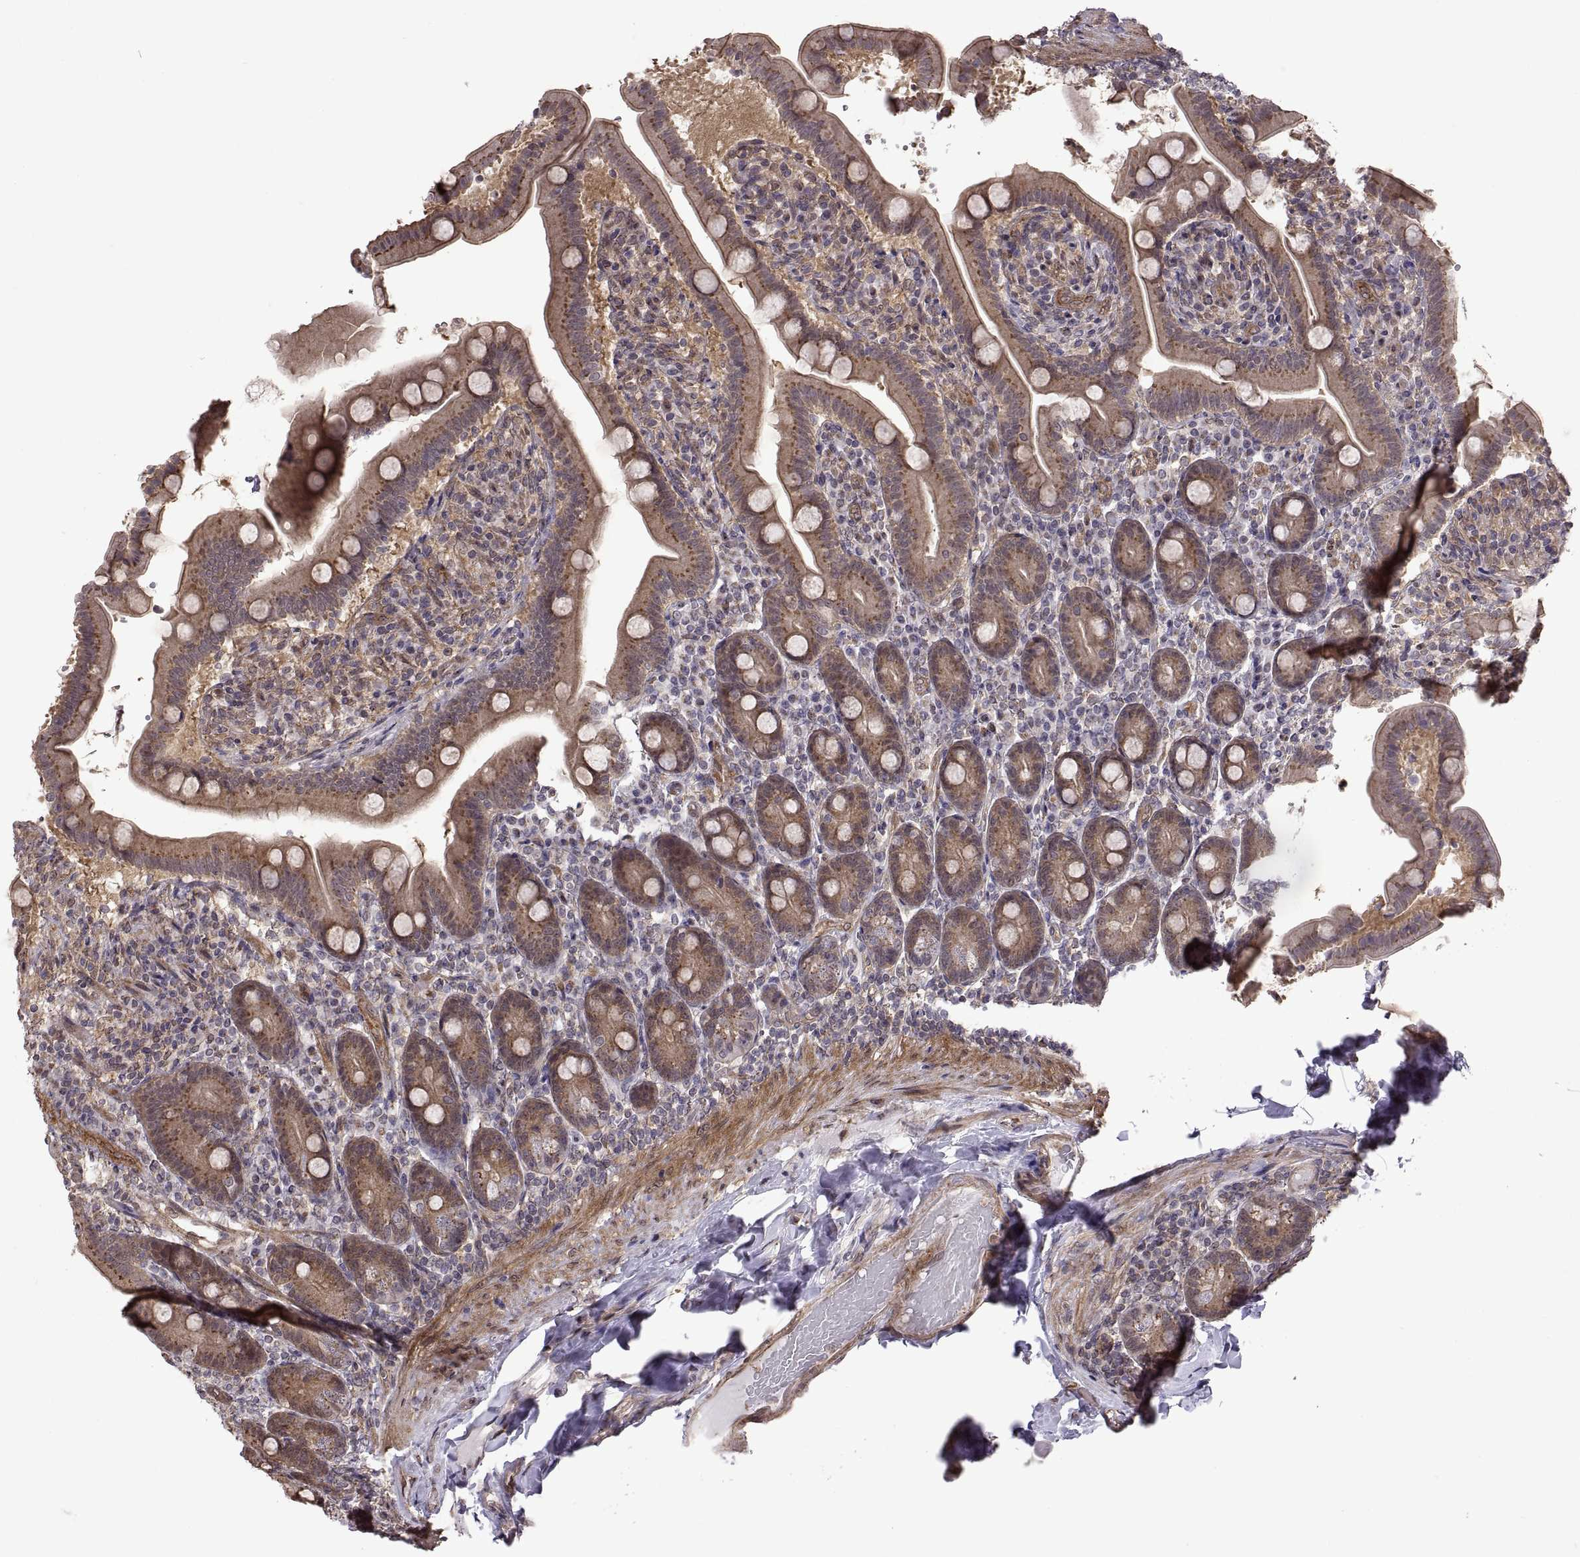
{"staining": {"intensity": "moderate", "quantity": ">75%", "location": "cytoplasmic/membranous"}, "tissue": "small intestine", "cell_type": "Glandular cells", "image_type": "normal", "snomed": [{"axis": "morphology", "description": "Normal tissue, NOS"}, {"axis": "topography", "description": "Small intestine"}], "caption": "This photomicrograph demonstrates immunohistochemistry (IHC) staining of benign human small intestine, with medium moderate cytoplasmic/membranous expression in approximately >75% of glandular cells.", "gene": "ARRB1", "patient": {"sex": "male", "age": 66}}